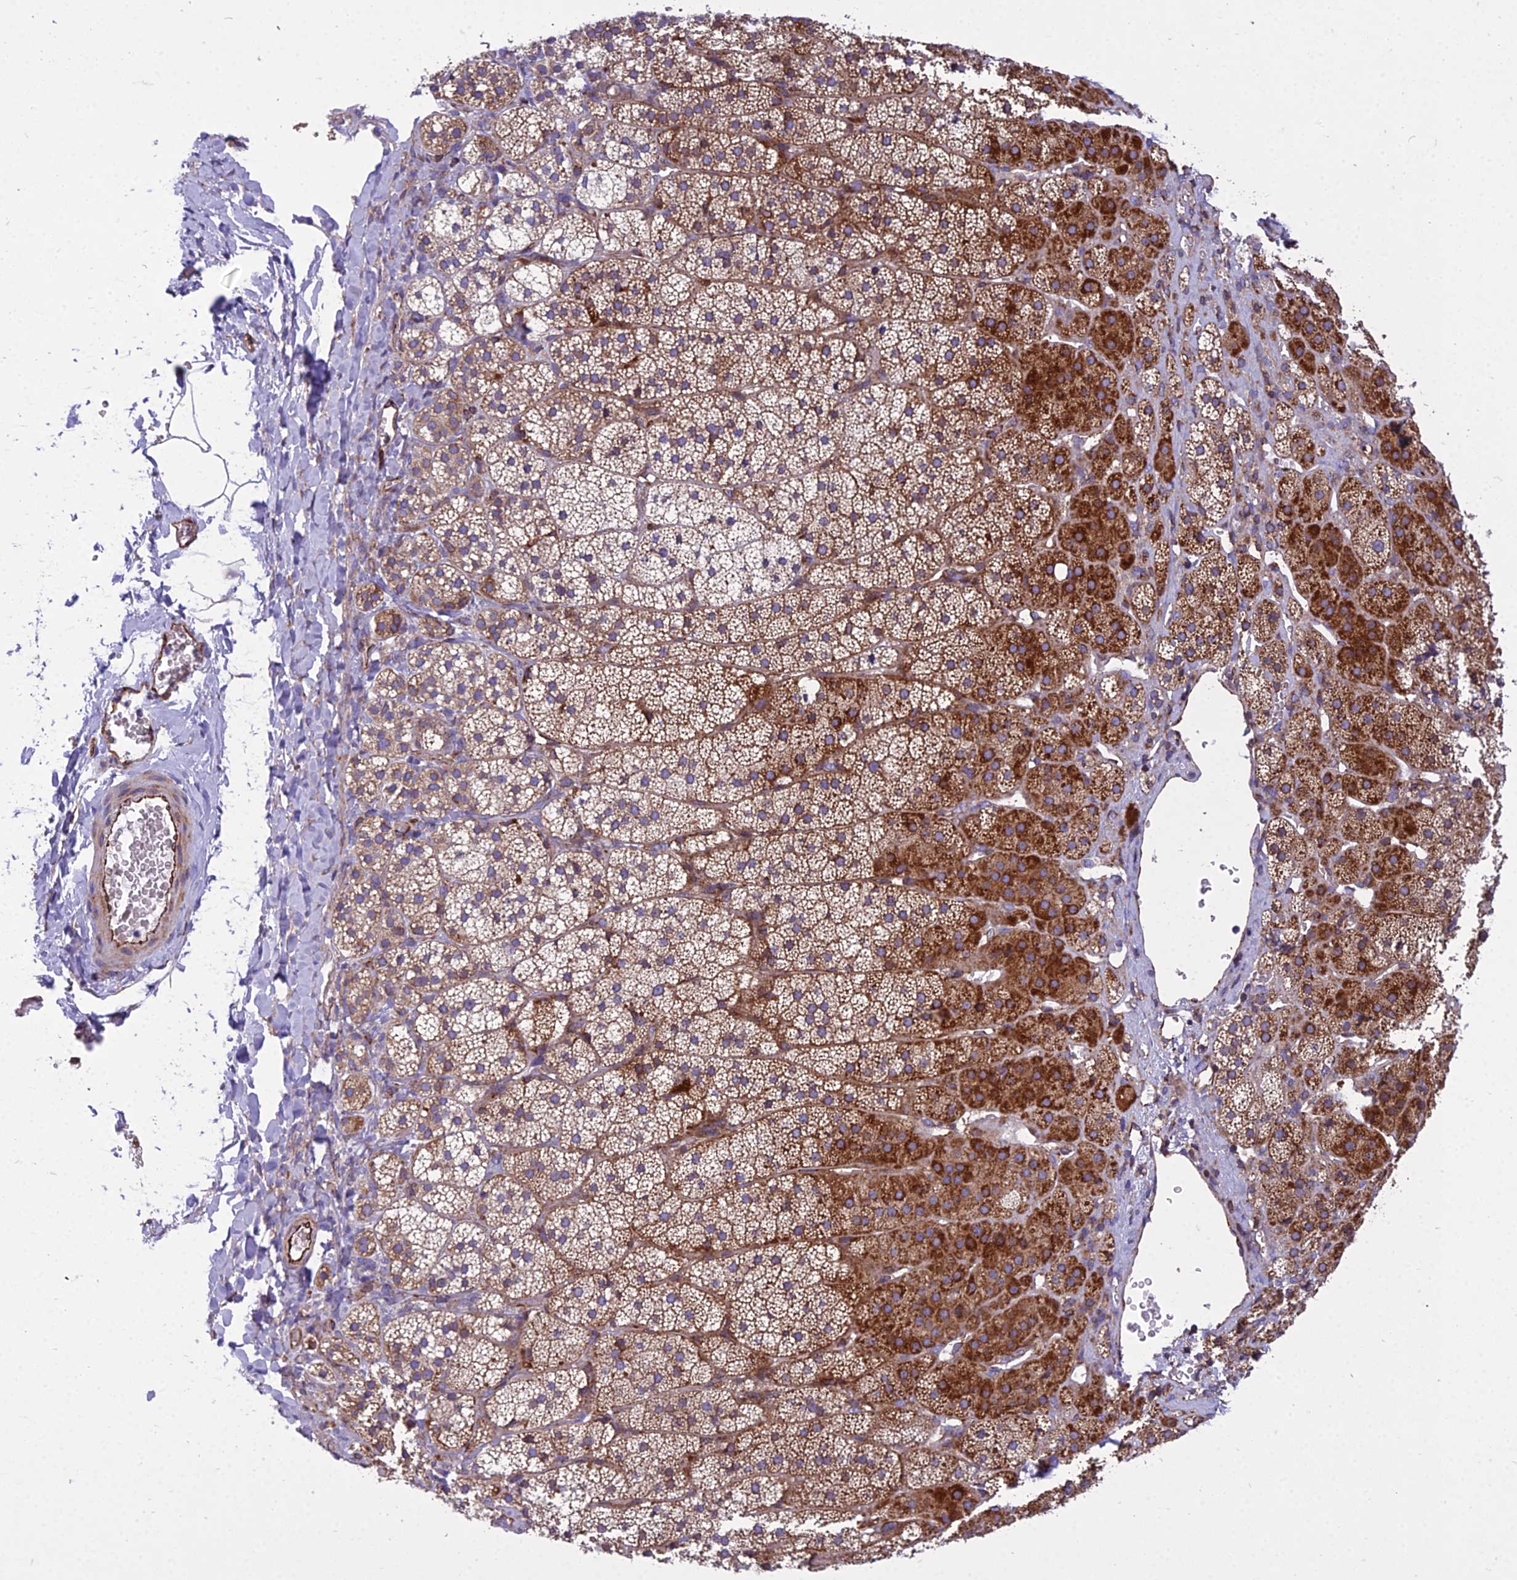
{"staining": {"intensity": "strong", "quantity": ">75%", "location": "cytoplasmic/membranous"}, "tissue": "adrenal gland", "cell_type": "Glandular cells", "image_type": "normal", "snomed": [{"axis": "morphology", "description": "Normal tissue, NOS"}, {"axis": "topography", "description": "Adrenal gland"}], "caption": "This is a histology image of immunohistochemistry staining of normal adrenal gland, which shows strong positivity in the cytoplasmic/membranous of glandular cells.", "gene": "GIMAP1", "patient": {"sex": "female", "age": 44}}